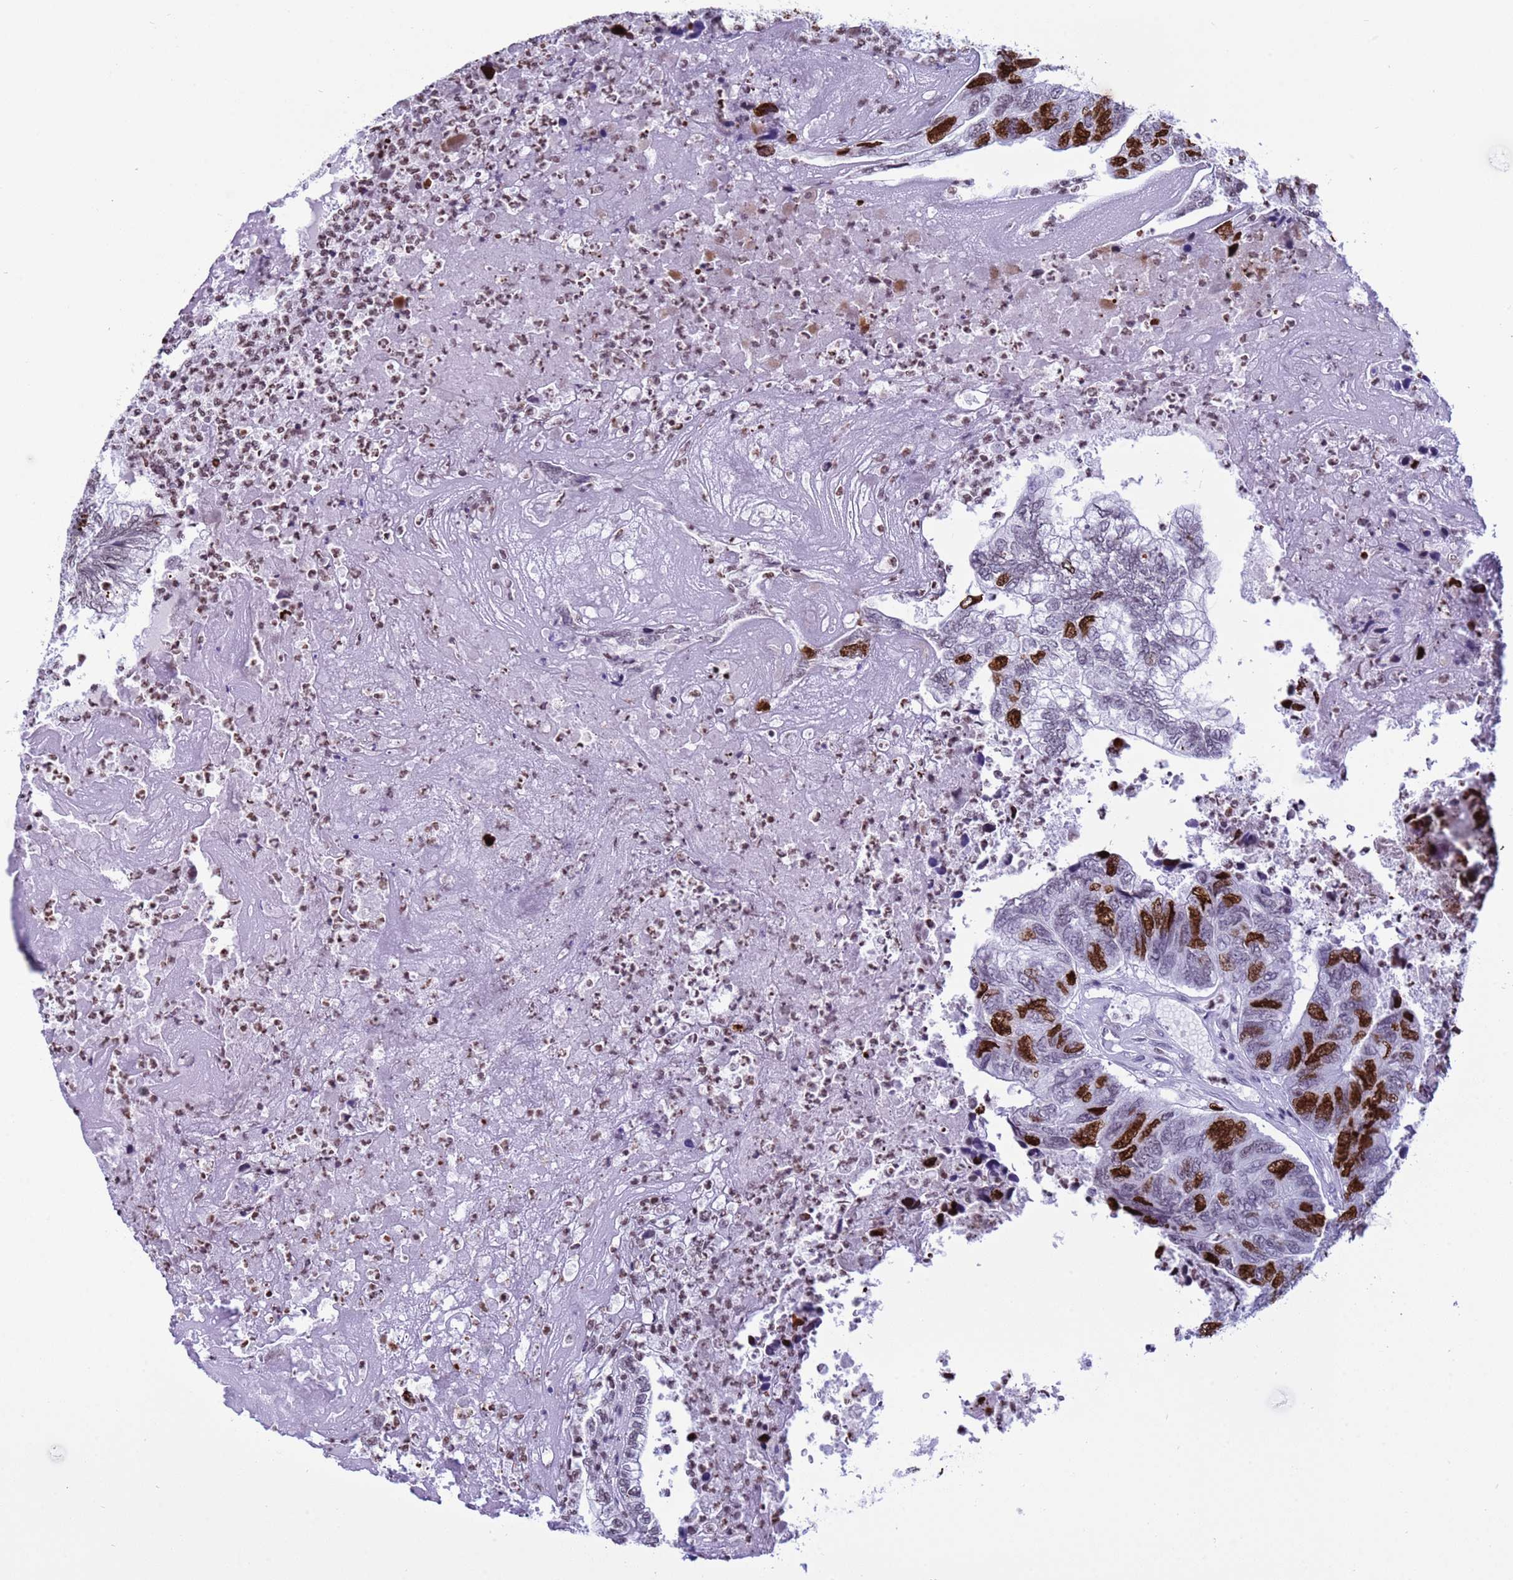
{"staining": {"intensity": "strong", "quantity": "25%-75%", "location": "nuclear"}, "tissue": "colorectal cancer", "cell_type": "Tumor cells", "image_type": "cancer", "snomed": [{"axis": "morphology", "description": "Adenocarcinoma, NOS"}, {"axis": "topography", "description": "Colon"}], "caption": "DAB immunohistochemical staining of colorectal adenocarcinoma displays strong nuclear protein positivity in approximately 25%-75% of tumor cells.", "gene": "H4C8", "patient": {"sex": "female", "age": 67}}